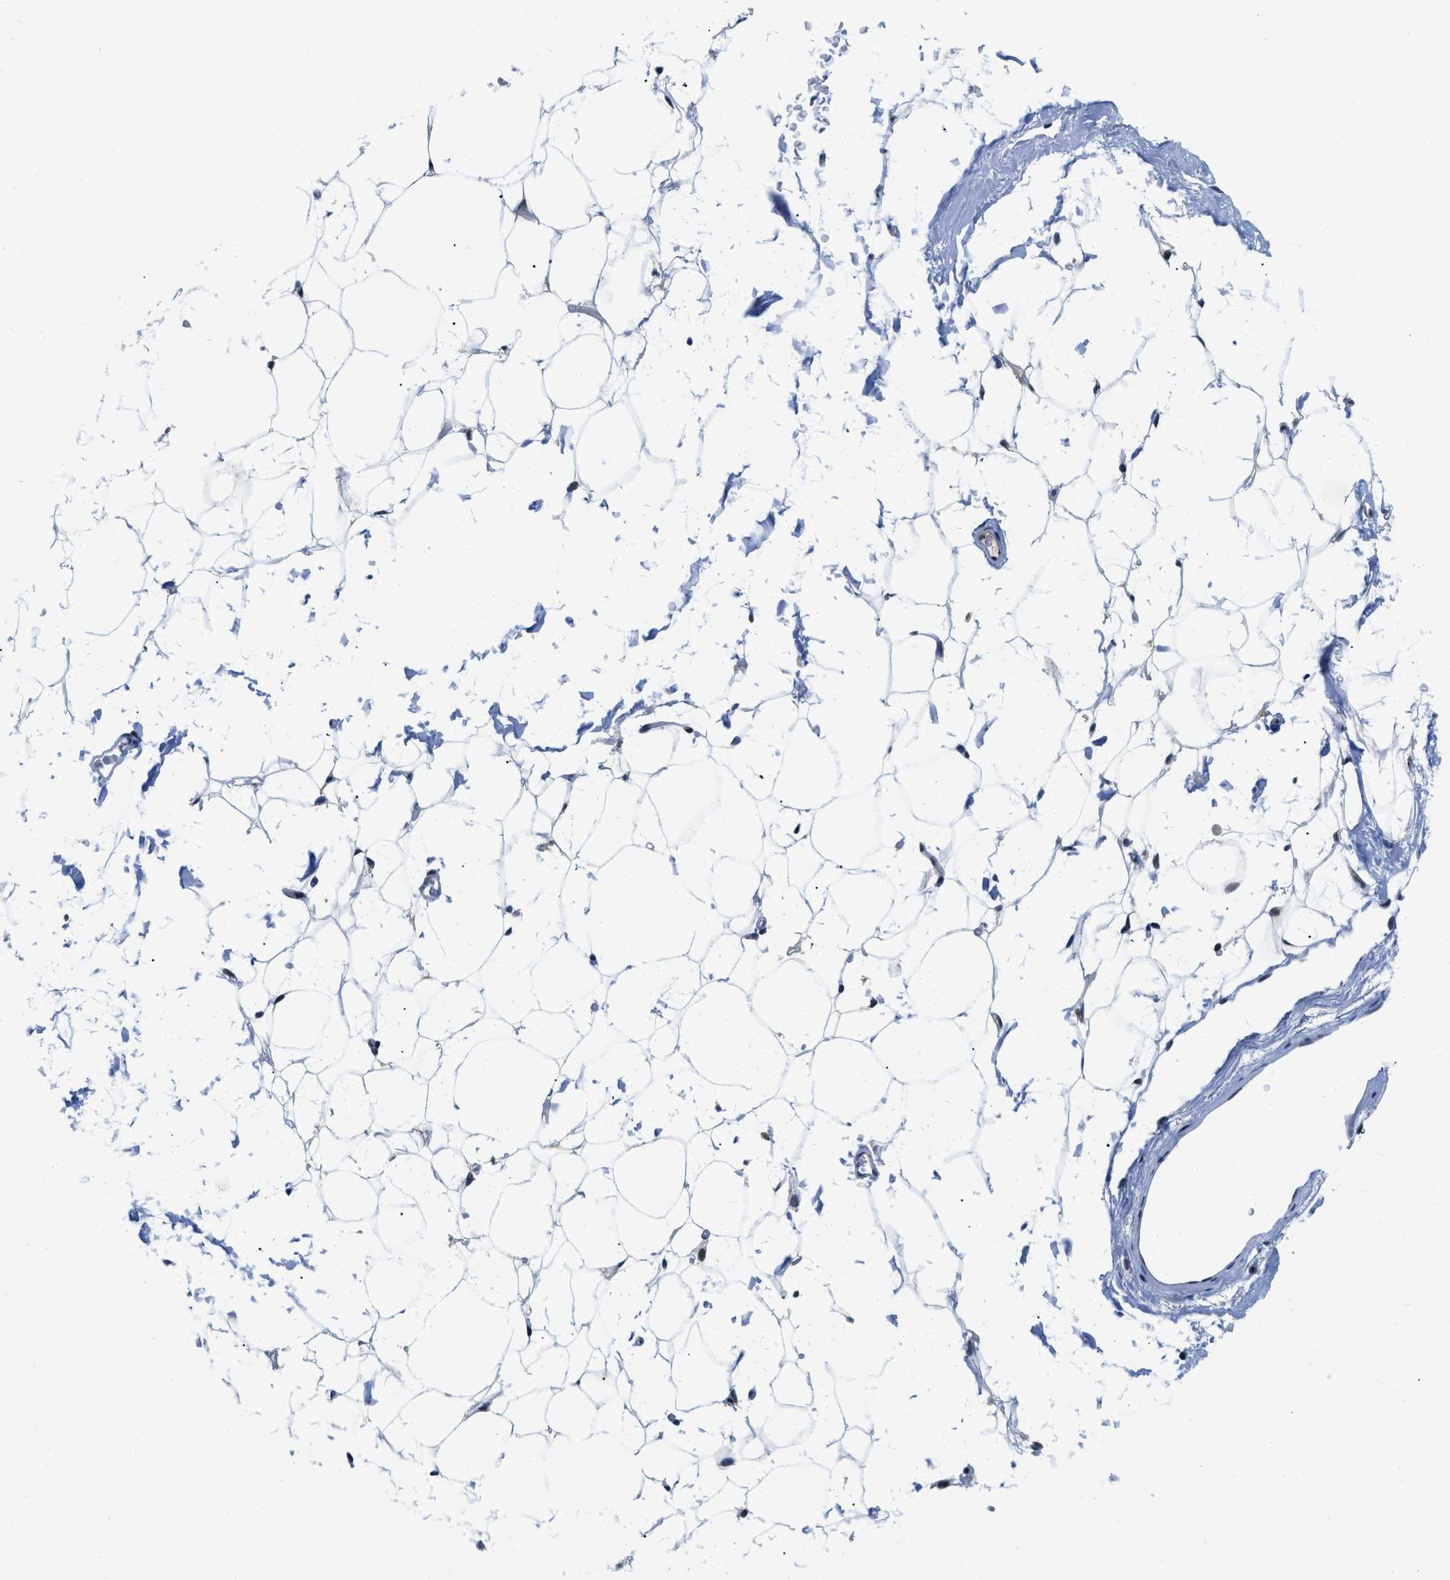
{"staining": {"intensity": "negative", "quantity": "none", "location": "none"}, "tissue": "adipose tissue", "cell_type": "Adipocytes", "image_type": "normal", "snomed": [{"axis": "morphology", "description": "Normal tissue, NOS"}, {"axis": "topography", "description": "Breast"}, {"axis": "topography", "description": "Soft tissue"}], "caption": "This is a image of IHC staining of benign adipose tissue, which shows no staining in adipocytes. The staining was performed using DAB to visualize the protein expression in brown, while the nuclei were stained in blue with hematoxylin (Magnification: 20x).", "gene": "IKBKE", "patient": {"sex": "female", "age": 75}}